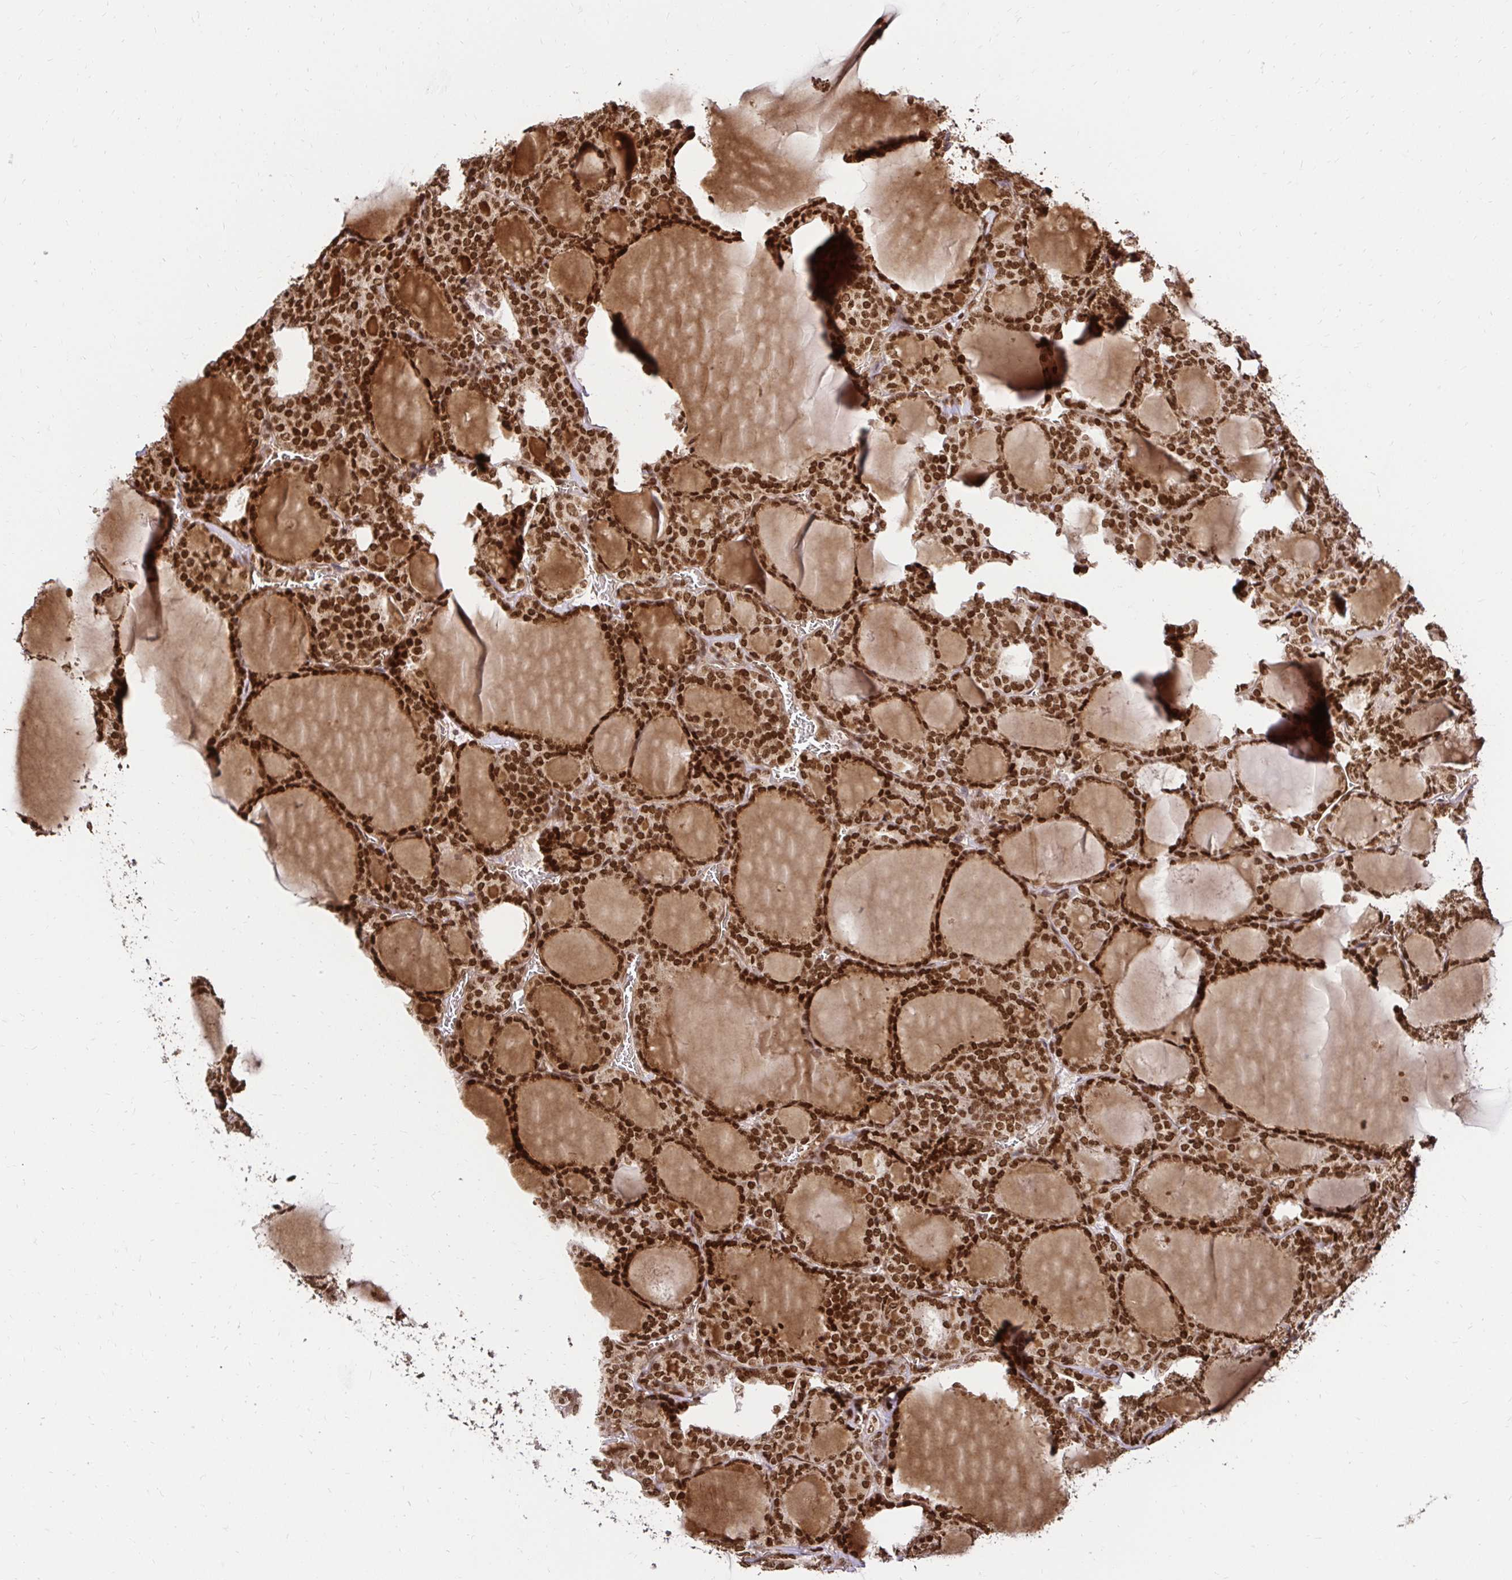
{"staining": {"intensity": "strong", "quantity": ">75%", "location": "nuclear"}, "tissue": "thyroid cancer", "cell_type": "Tumor cells", "image_type": "cancer", "snomed": [{"axis": "morphology", "description": "Follicular adenoma carcinoma, NOS"}, {"axis": "topography", "description": "Thyroid gland"}], "caption": "DAB immunohistochemical staining of thyroid follicular adenoma carcinoma demonstrates strong nuclear protein positivity in about >75% of tumor cells.", "gene": "GLYR1", "patient": {"sex": "male", "age": 74}}